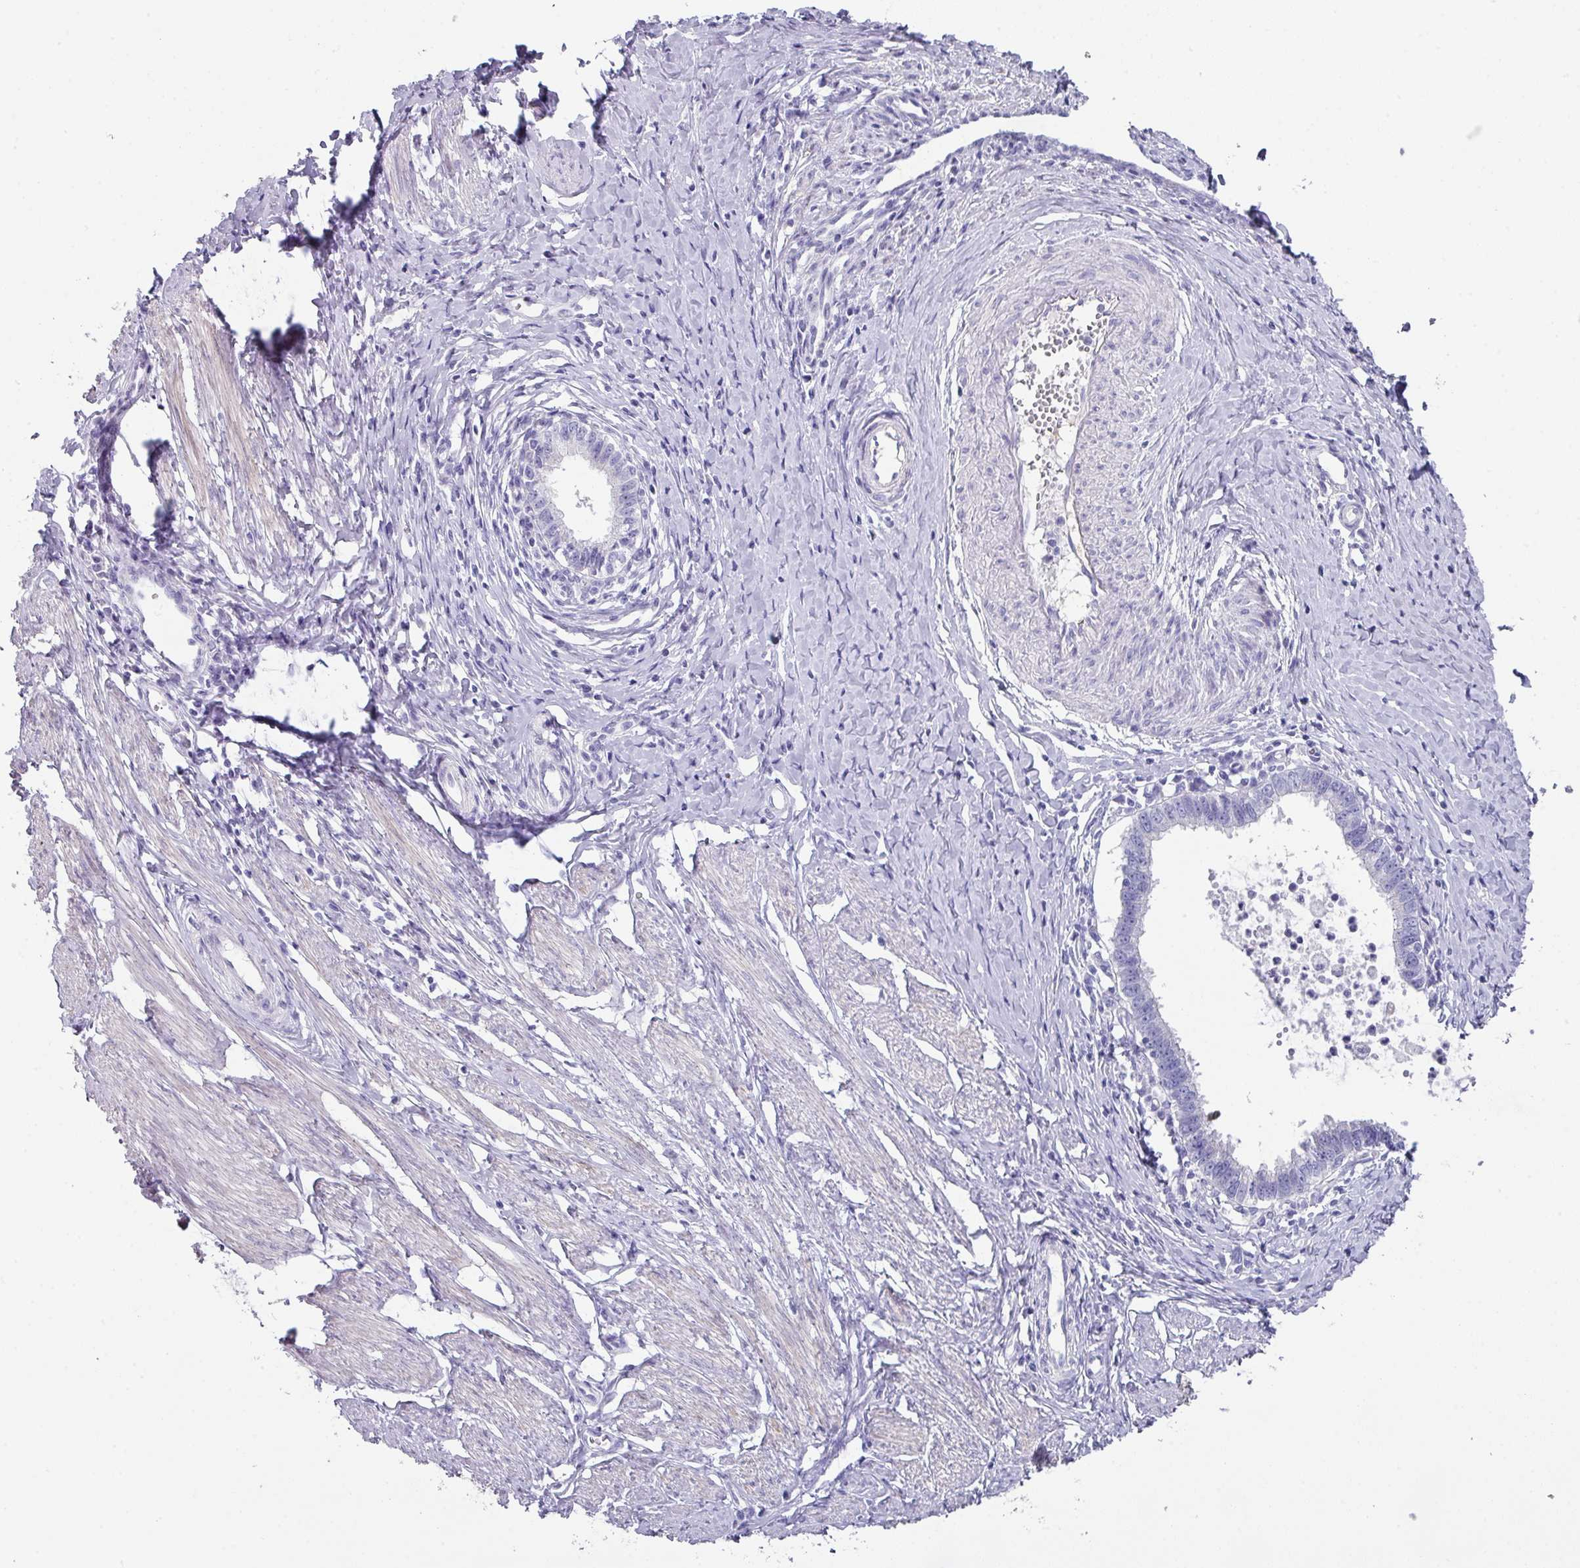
{"staining": {"intensity": "negative", "quantity": "none", "location": "none"}, "tissue": "cervical cancer", "cell_type": "Tumor cells", "image_type": "cancer", "snomed": [{"axis": "morphology", "description": "Adenocarcinoma, NOS"}, {"axis": "topography", "description": "Cervix"}], "caption": "The photomicrograph reveals no significant positivity in tumor cells of adenocarcinoma (cervical). (Immunohistochemistry (ihc), brightfield microscopy, high magnification).", "gene": "PEX10", "patient": {"sex": "female", "age": 36}}